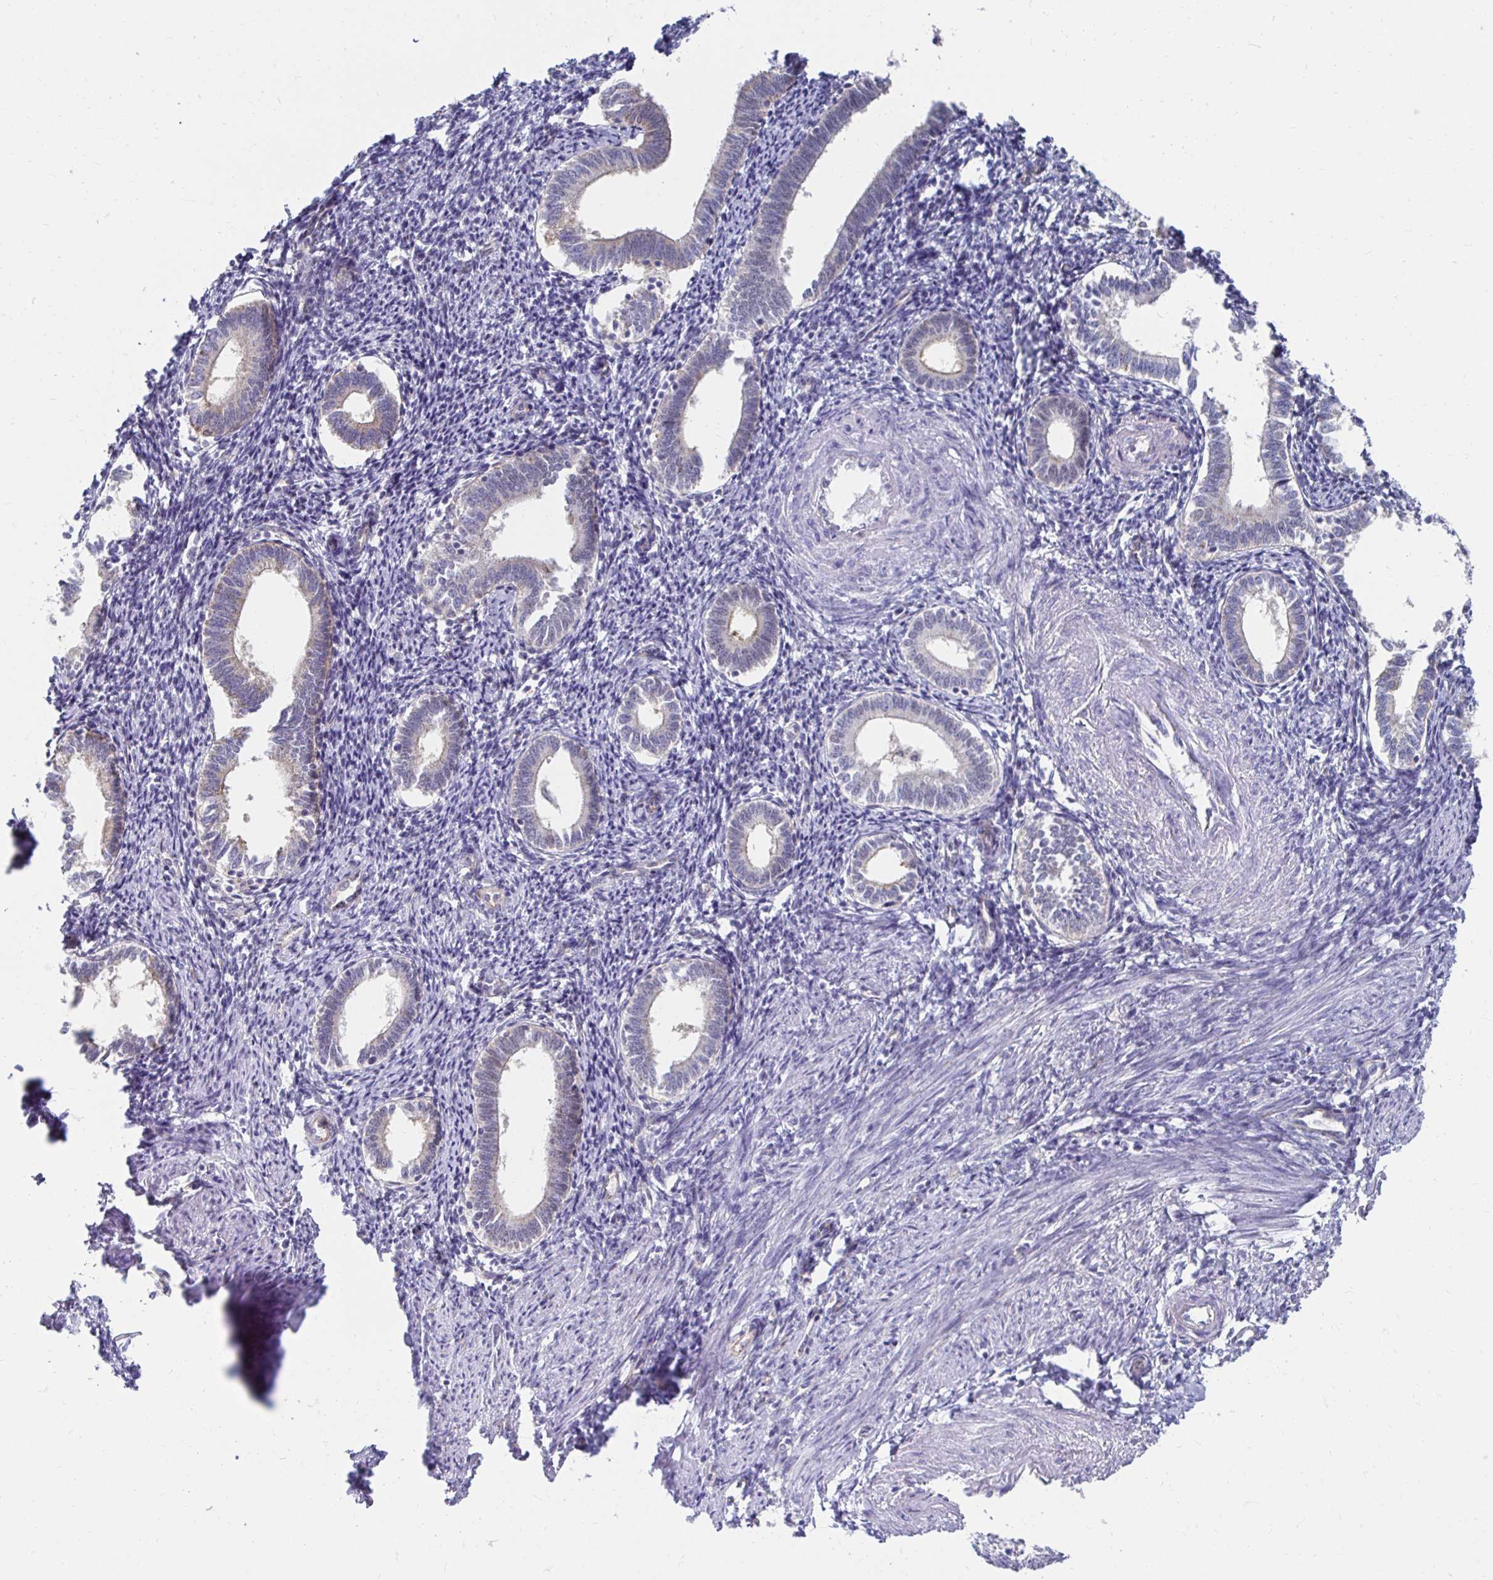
{"staining": {"intensity": "negative", "quantity": "none", "location": "none"}, "tissue": "endometrium", "cell_type": "Cells in endometrial stroma", "image_type": "normal", "snomed": [{"axis": "morphology", "description": "Normal tissue, NOS"}, {"axis": "topography", "description": "Endometrium"}], "caption": "Protein analysis of normal endometrium demonstrates no significant staining in cells in endometrial stroma.", "gene": "NOCT", "patient": {"sex": "female", "age": 41}}